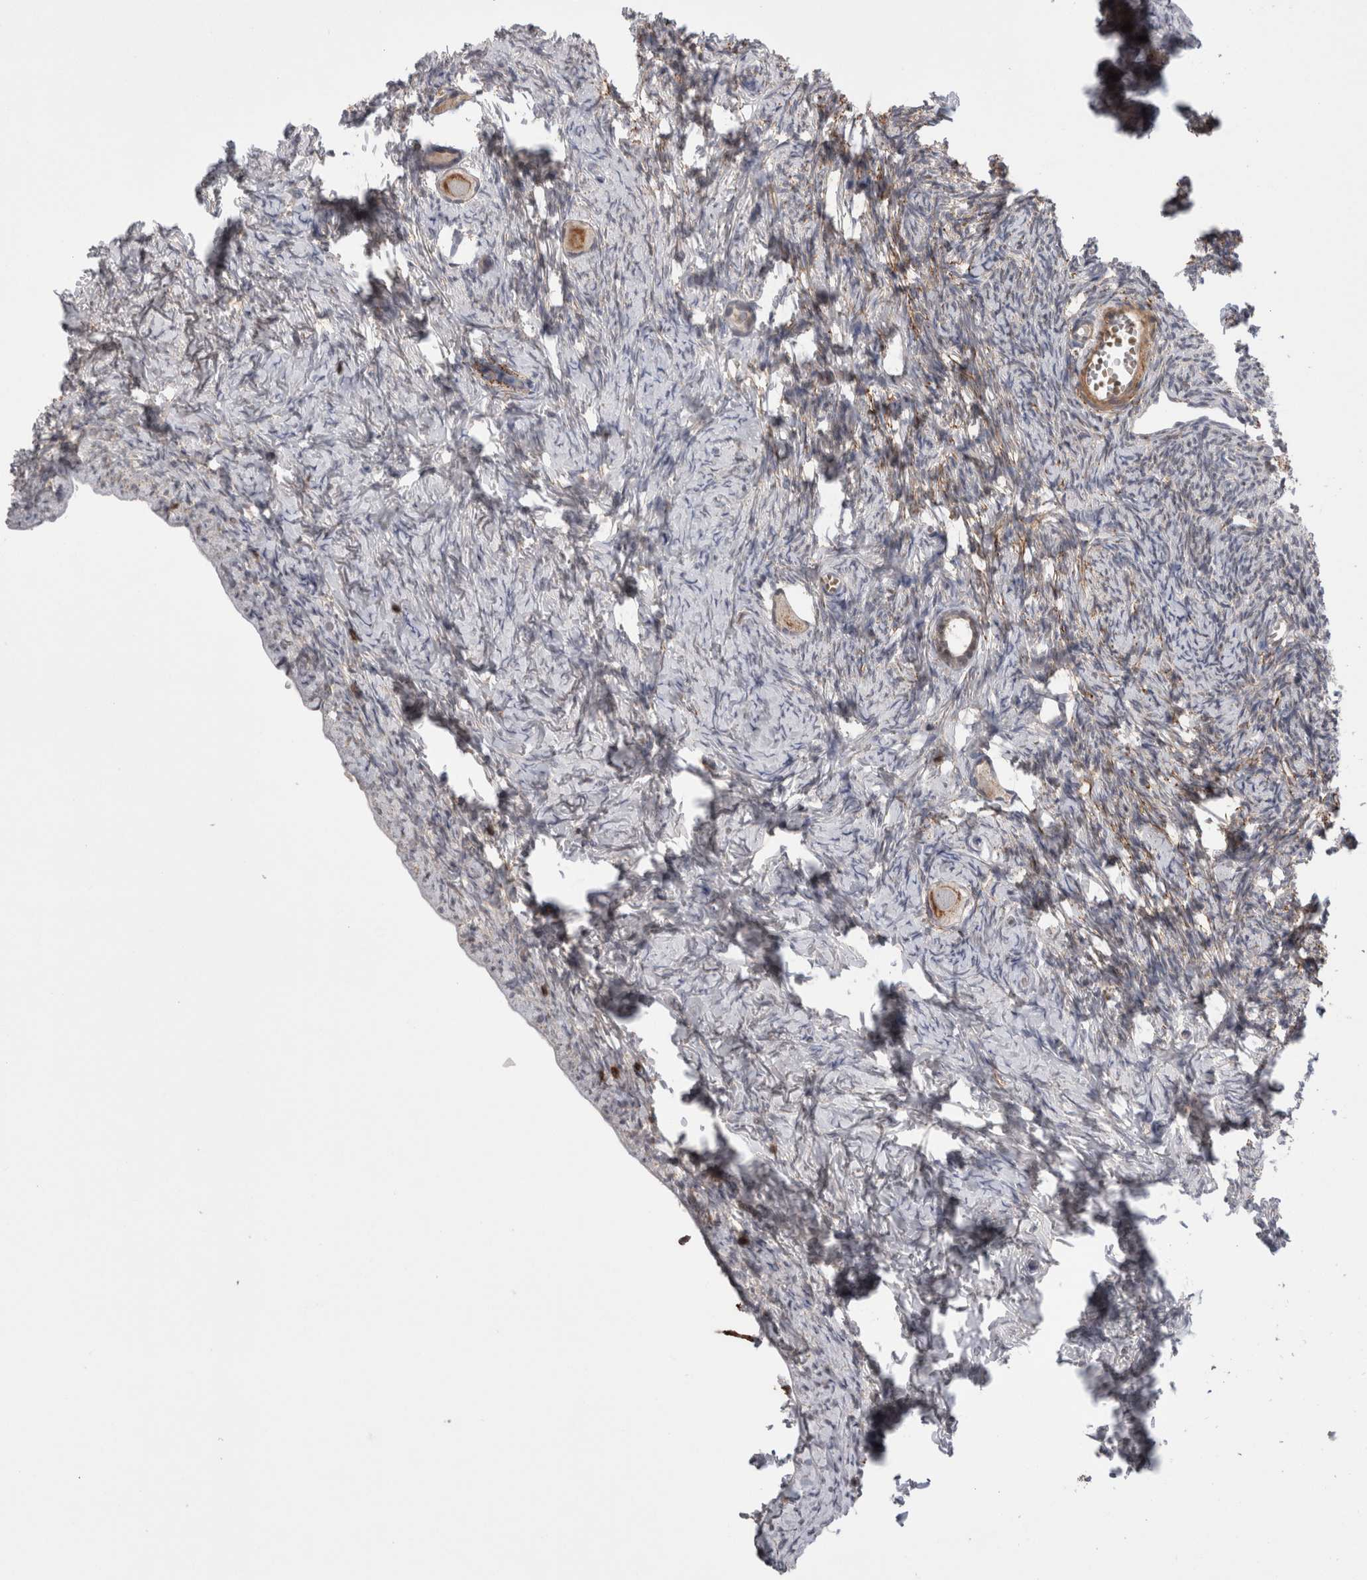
{"staining": {"intensity": "moderate", "quantity": ">75%", "location": "cytoplasmic/membranous"}, "tissue": "ovary", "cell_type": "Follicle cells", "image_type": "normal", "snomed": [{"axis": "morphology", "description": "Normal tissue, NOS"}, {"axis": "topography", "description": "Ovary"}], "caption": "Immunohistochemical staining of normal ovary shows medium levels of moderate cytoplasmic/membranous expression in approximately >75% of follicle cells.", "gene": "DARS2", "patient": {"sex": "female", "age": 27}}